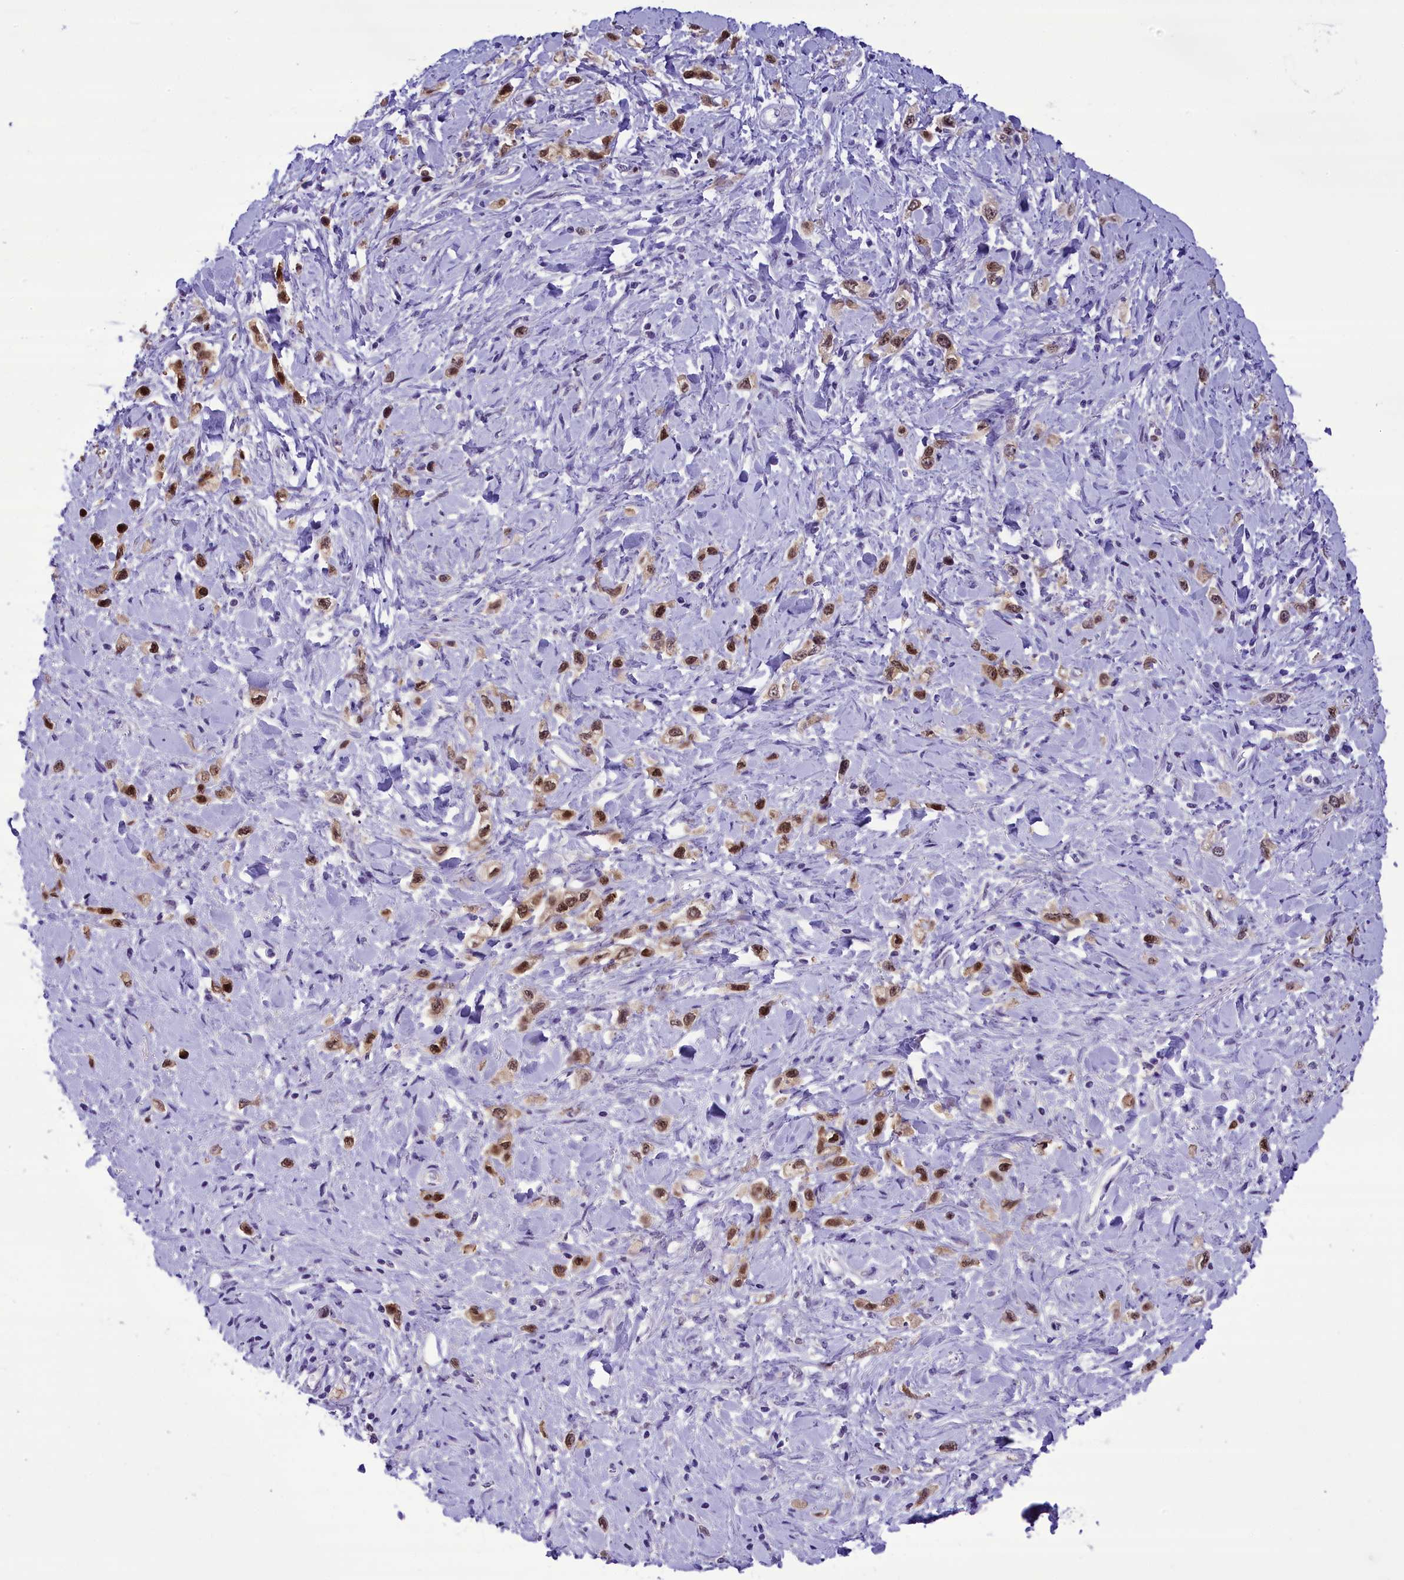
{"staining": {"intensity": "strong", "quantity": ">75%", "location": "nuclear"}, "tissue": "stomach cancer", "cell_type": "Tumor cells", "image_type": "cancer", "snomed": [{"axis": "morphology", "description": "Adenocarcinoma, NOS"}, {"axis": "topography", "description": "Stomach"}], "caption": "IHC of stomach cancer shows high levels of strong nuclear expression in approximately >75% of tumor cells.", "gene": "PRR15", "patient": {"sex": "female", "age": 65}}